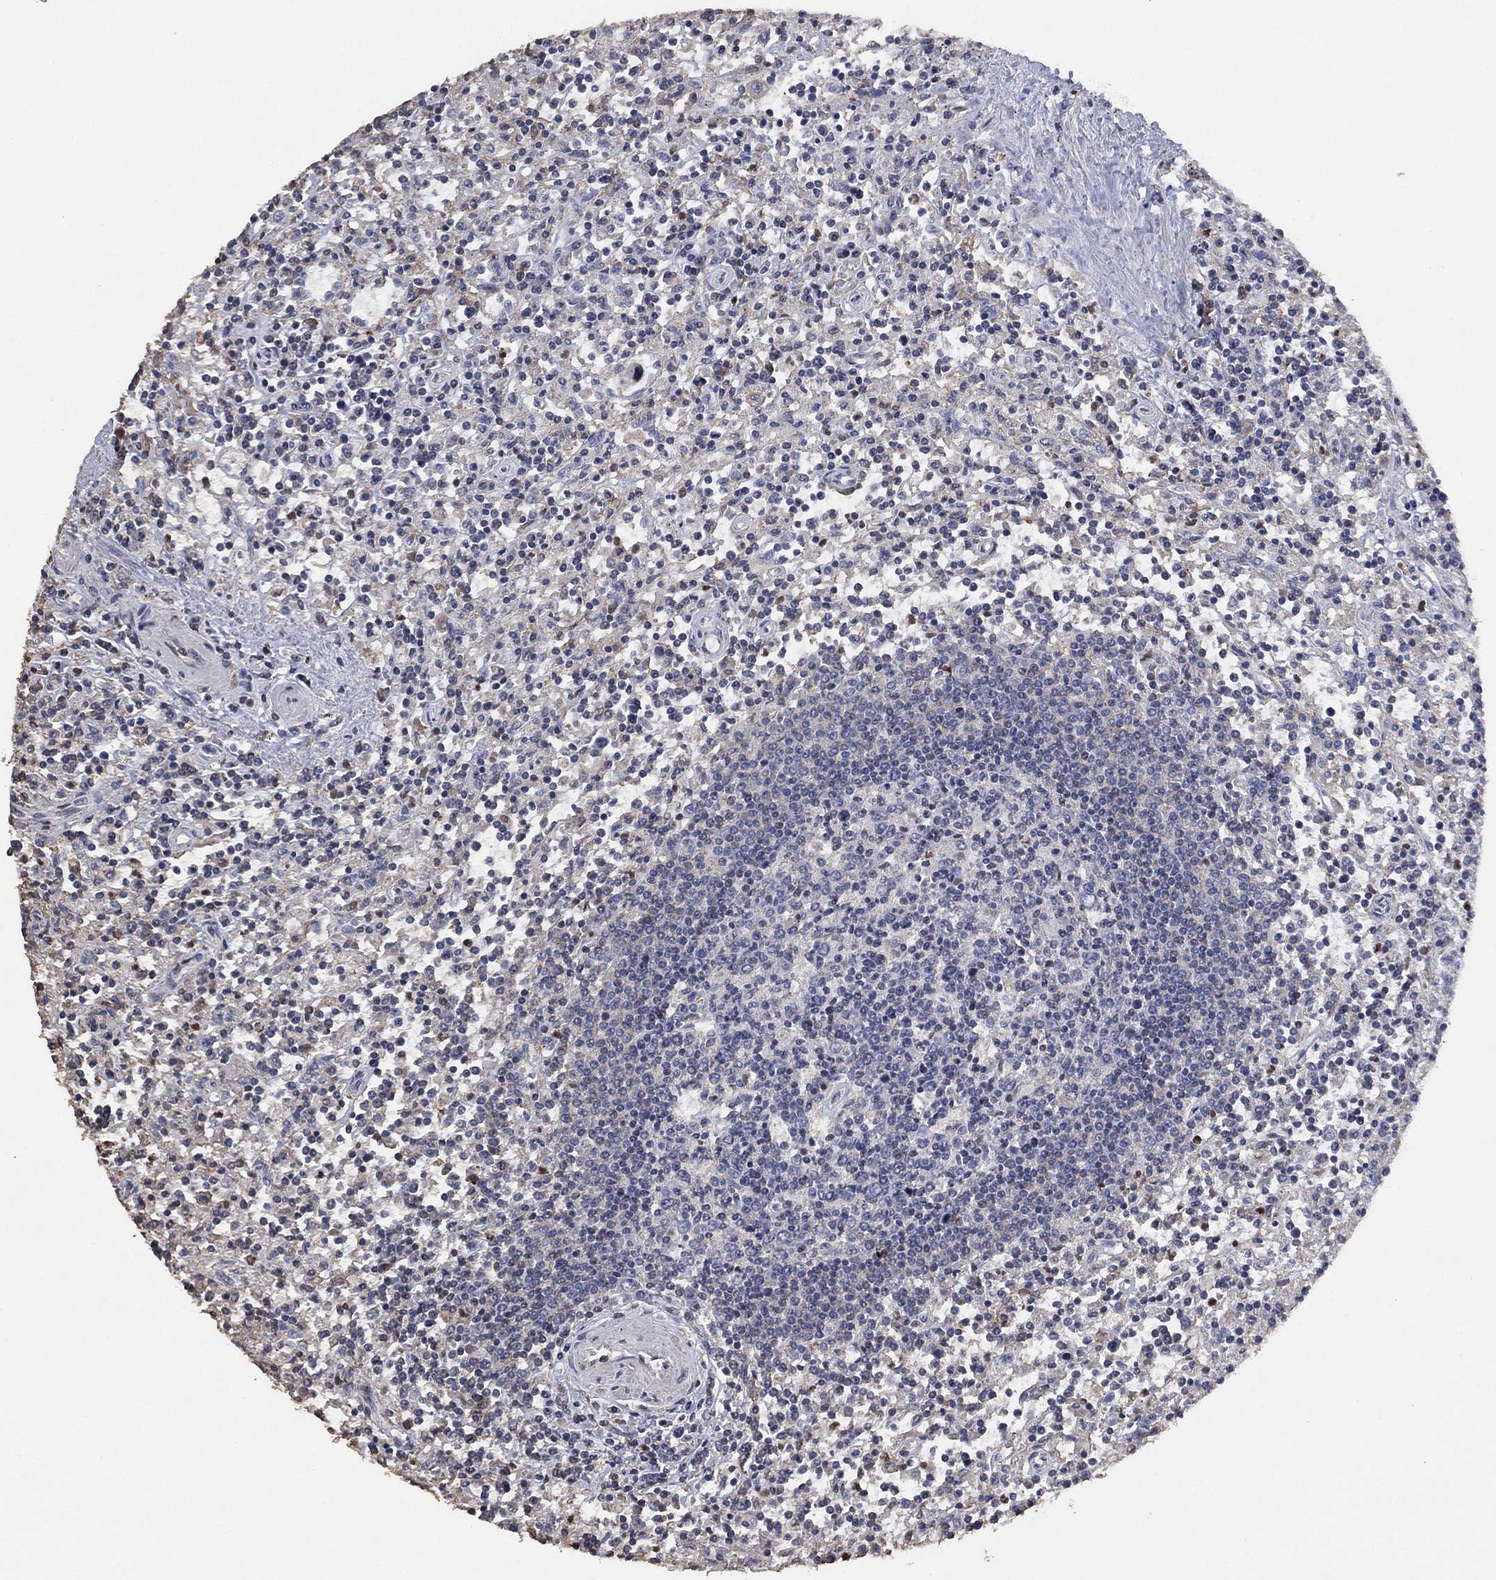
{"staining": {"intensity": "negative", "quantity": "none", "location": "none"}, "tissue": "lymphoma", "cell_type": "Tumor cells", "image_type": "cancer", "snomed": [{"axis": "morphology", "description": "Malignant lymphoma, non-Hodgkin's type, Low grade"}, {"axis": "topography", "description": "Spleen"}], "caption": "Lymphoma stained for a protein using immunohistochemistry (IHC) exhibits no expression tumor cells.", "gene": "ADPRHL1", "patient": {"sex": "male", "age": 62}}